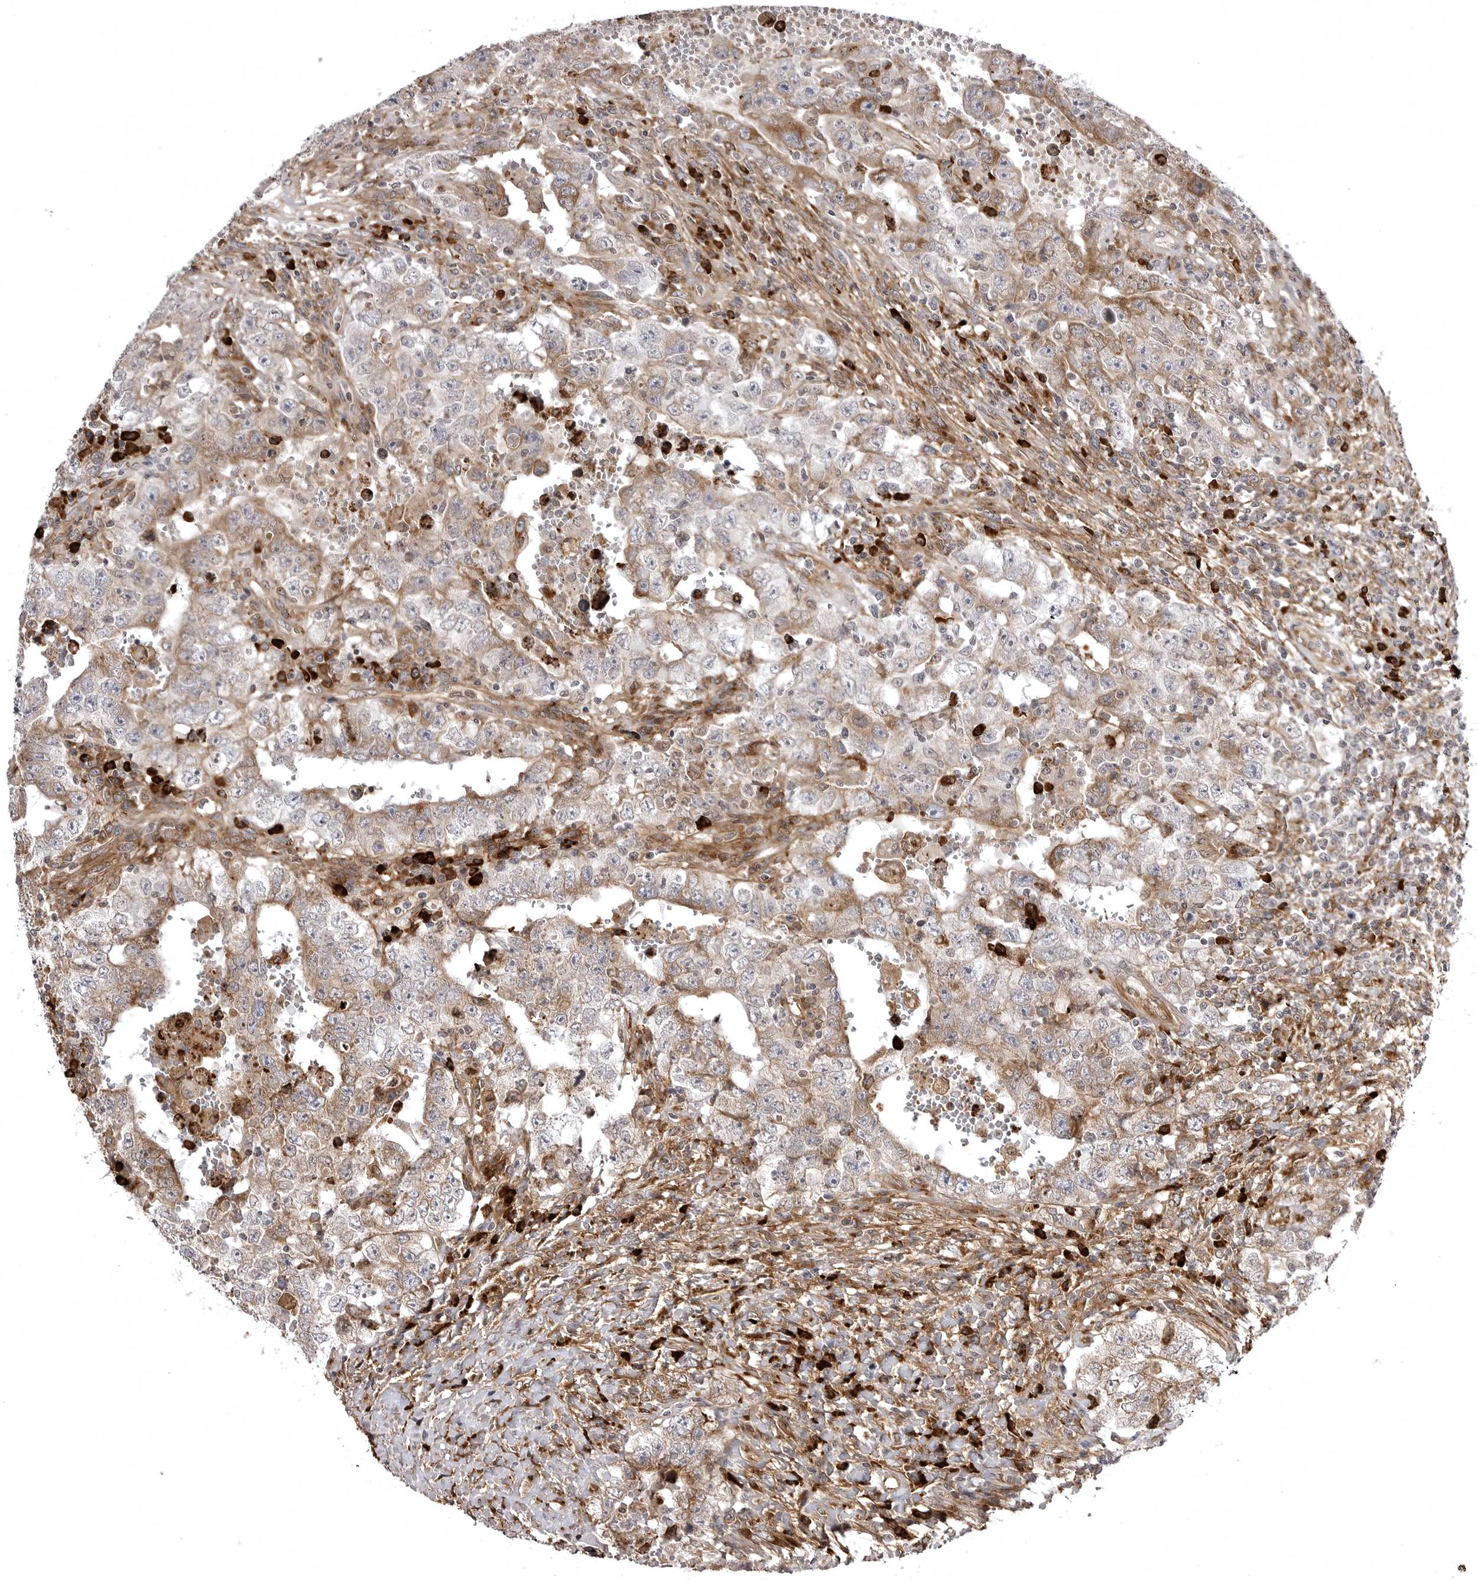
{"staining": {"intensity": "moderate", "quantity": ">75%", "location": "cytoplasmic/membranous"}, "tissue": "testis cancer", "cell_type": "Tumor cells", "image_type": "cancer", "snomed": [{"axis": "morphology", "description": "Carcinoma, Embryonal, NOS"}, {"axis": "topography", "description": "Testis"}], "caption": "Immunohistochemistry (IHC) histopathology image of neoplastic tissue: human embryonal carcinoma (testis) stained using immunohistochemistry (IHC) demonstrates medium levels of moderate protein expression localized specifically in the cytoplasmic/membranous of tumor cells, appearing as a cytoplasmic/membranous brown color.", "gene": "ARL5A", "patient": {"sex": "male", "age": 26}}